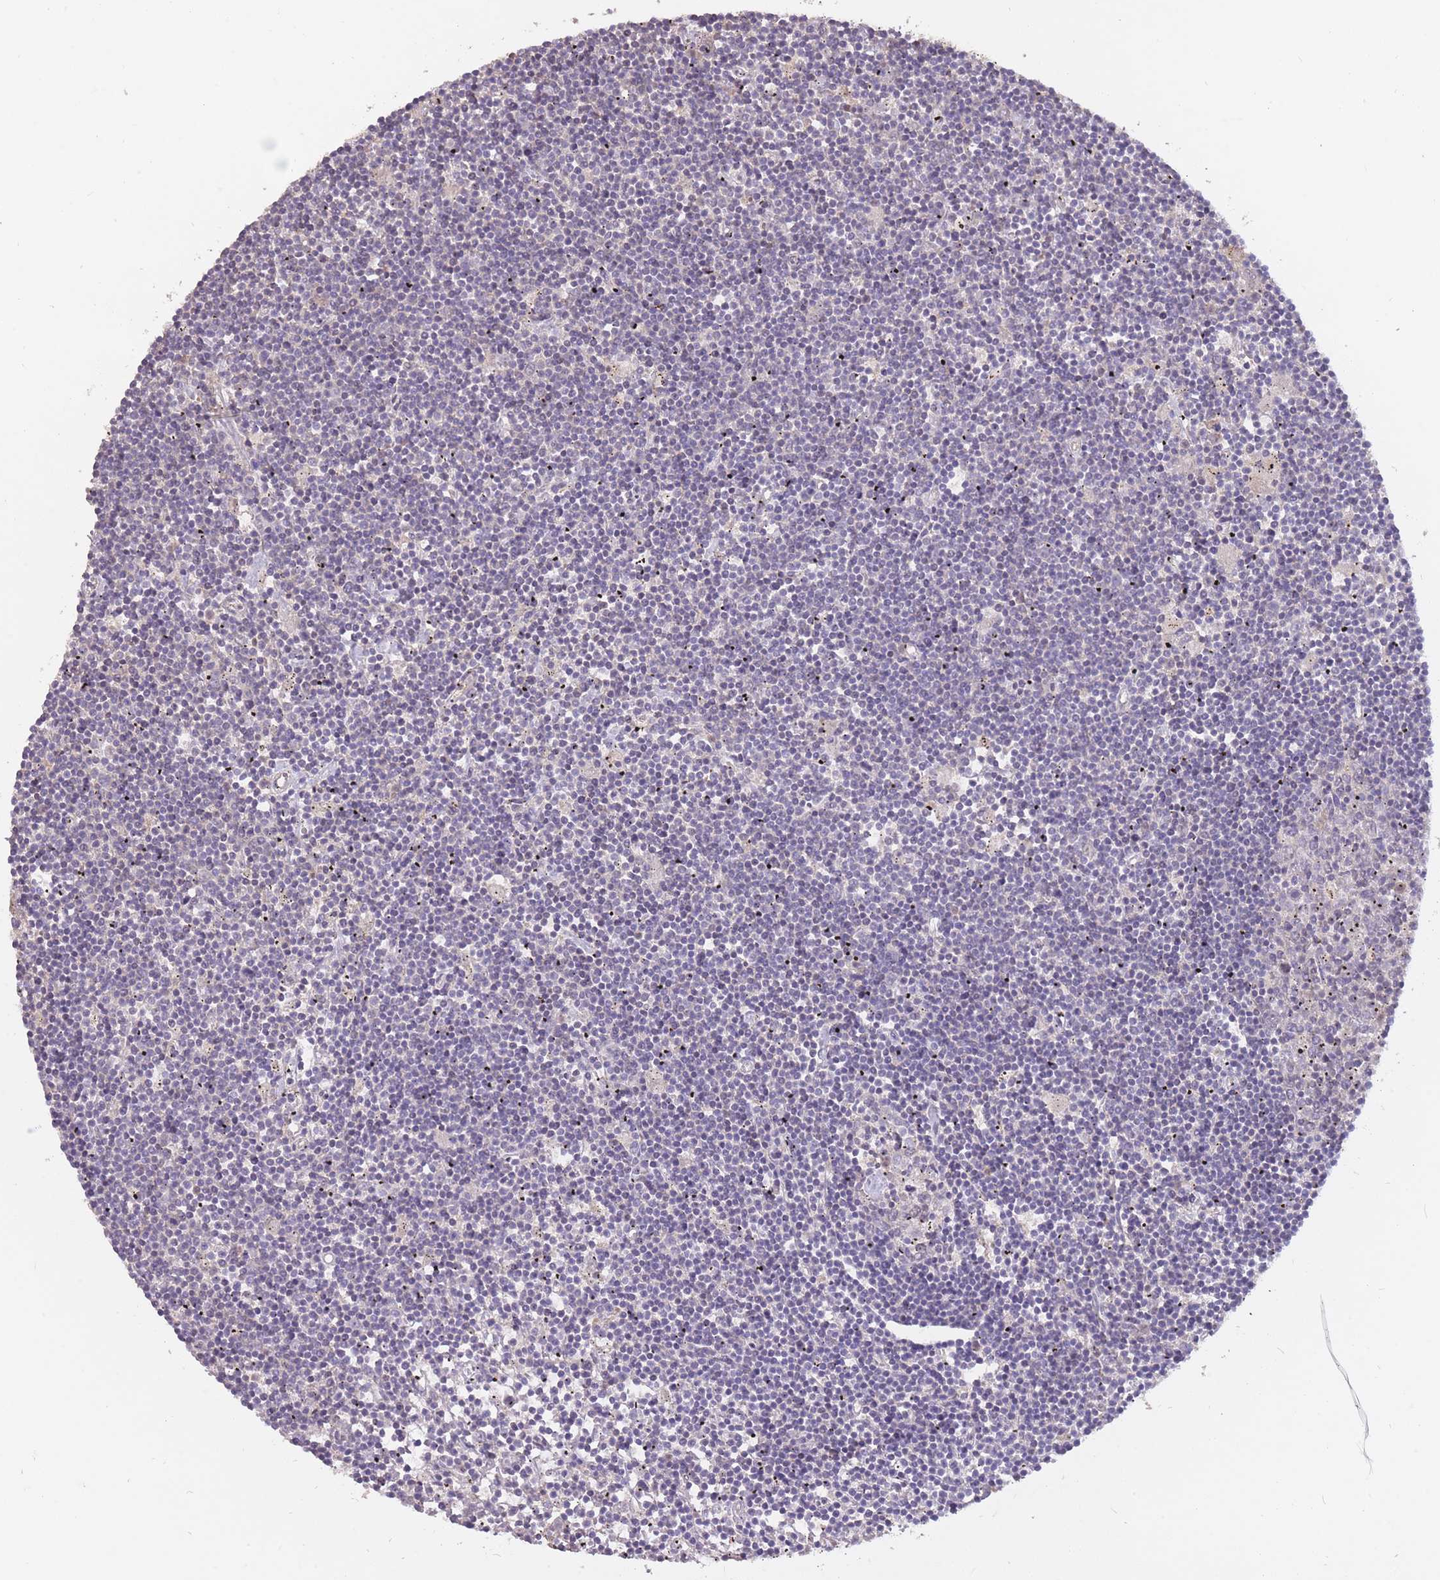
{"staining": {"intensity": "negative", "quantity": "none", "location": "none"}, "tissue": "lymphoma", "cell_type": "Tumor cells", "image_type": "cancer", "snomed": [{"axis": "morphology", "description": "Malignant lymphoma, non-Hodgkin's type, Low grade"}, {"axis": "topography", "description": "Spleen"}], "caption": "Tumor cells are negative for protein expression in human lymphoma. Brightfield microscopy of immunohistochemistry (IHC) stained with DAB (3,3'-diaminobenzidine) (brown) and hematoxylin (blue), captured at high magnification.", "gene": "LRATD2", "patient": {"sex": "male", "age": 76}}